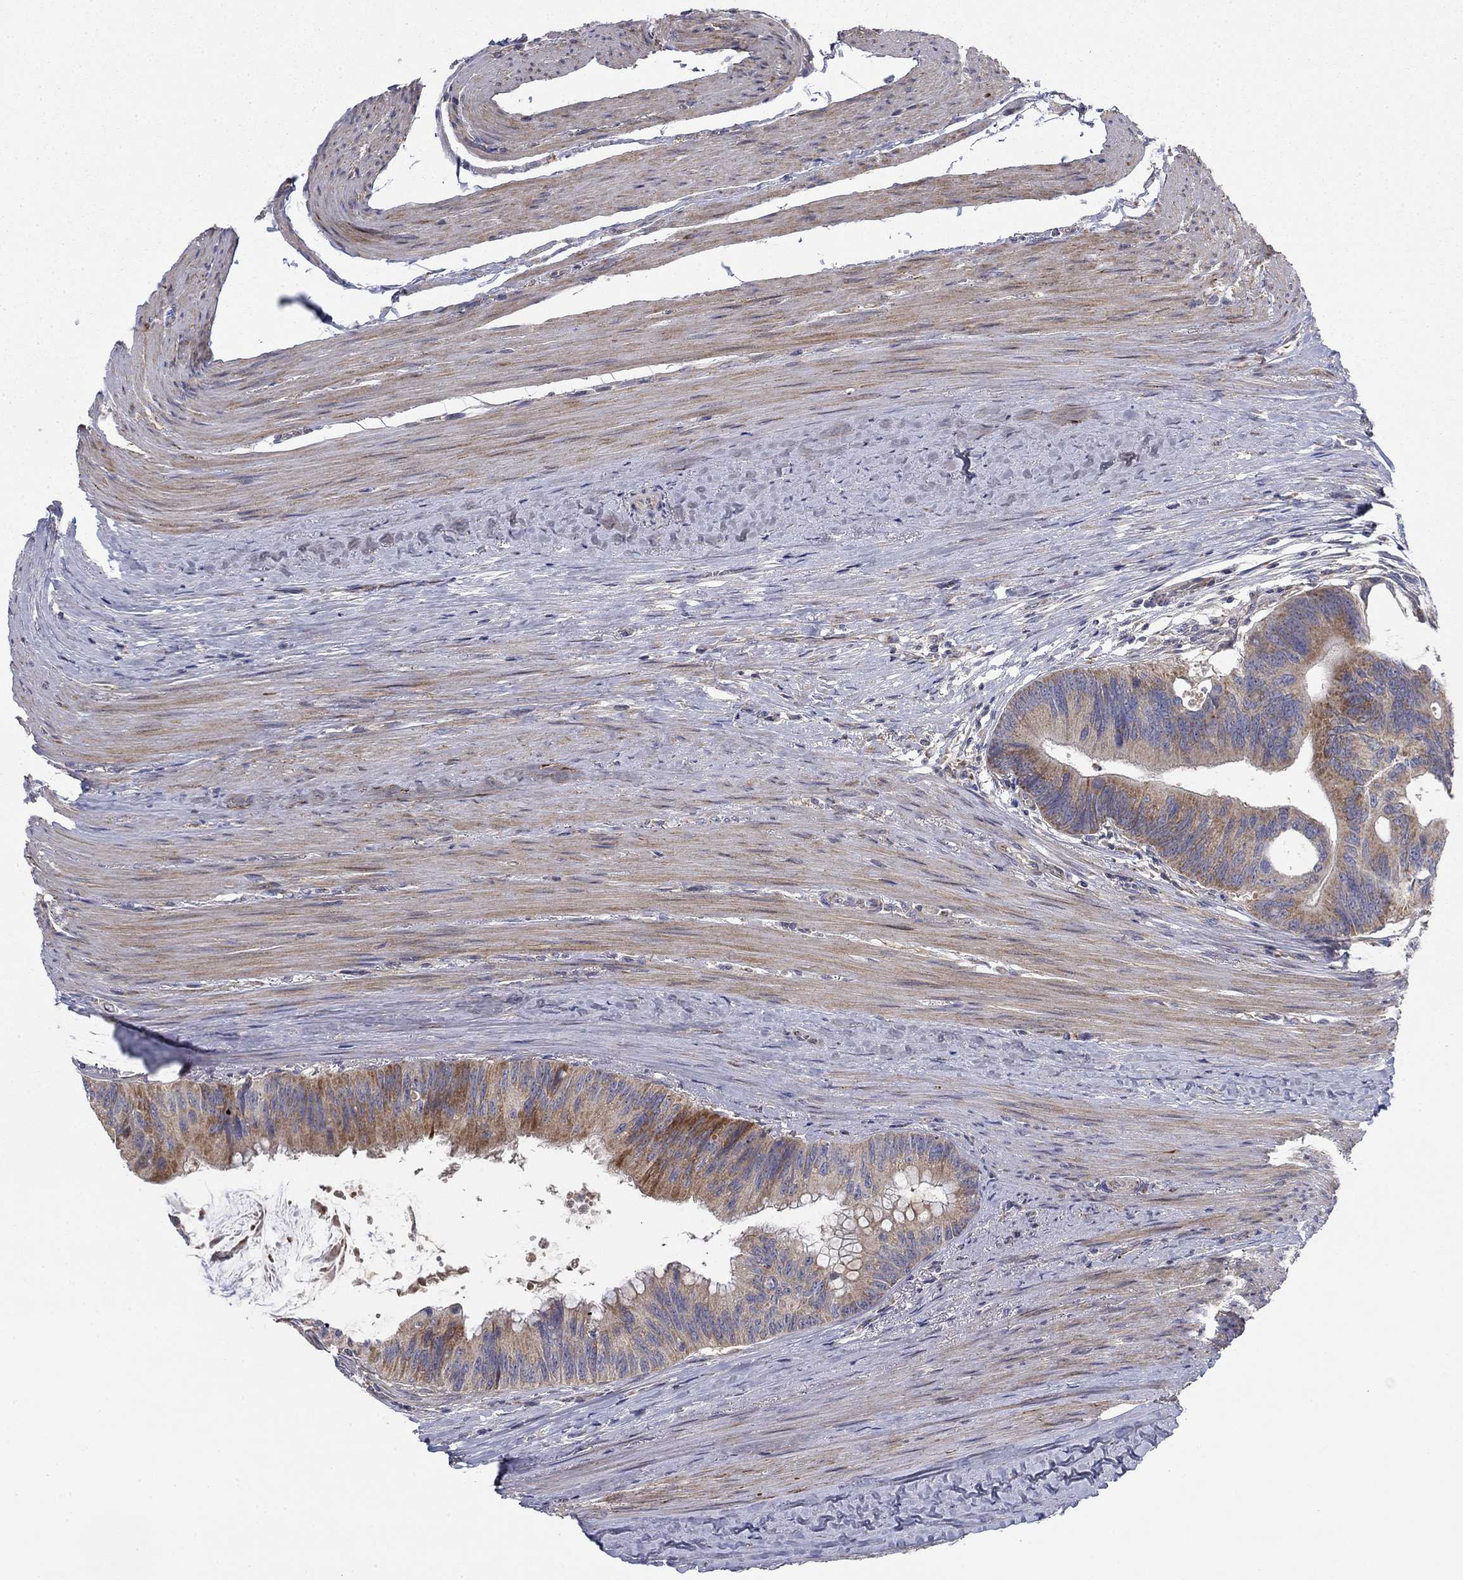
{"staining": {"intensity": "strong", "quantity": "<25%", "location": "cytoplasmic/membranous"}, "tissue": "colorectal cancer", "cell_type": "Tumor cells", "image_type": "cancer", "snomed": [{"axis": "morphology", "description": "Normal tissue, NOS"}, {"axis": "morphology", "description": "Adenocarcinoma, NOS"}, {"axis": "topography", "description": "Colon"}], "caption": "IHC (DAB) staining of human colorectal cancer exhibits strong cytoplasmic/membranous protein positivity in about <25% of tumor cells.", "gene": "MMAA", "patient": {"sex": "male", "age": 65}}